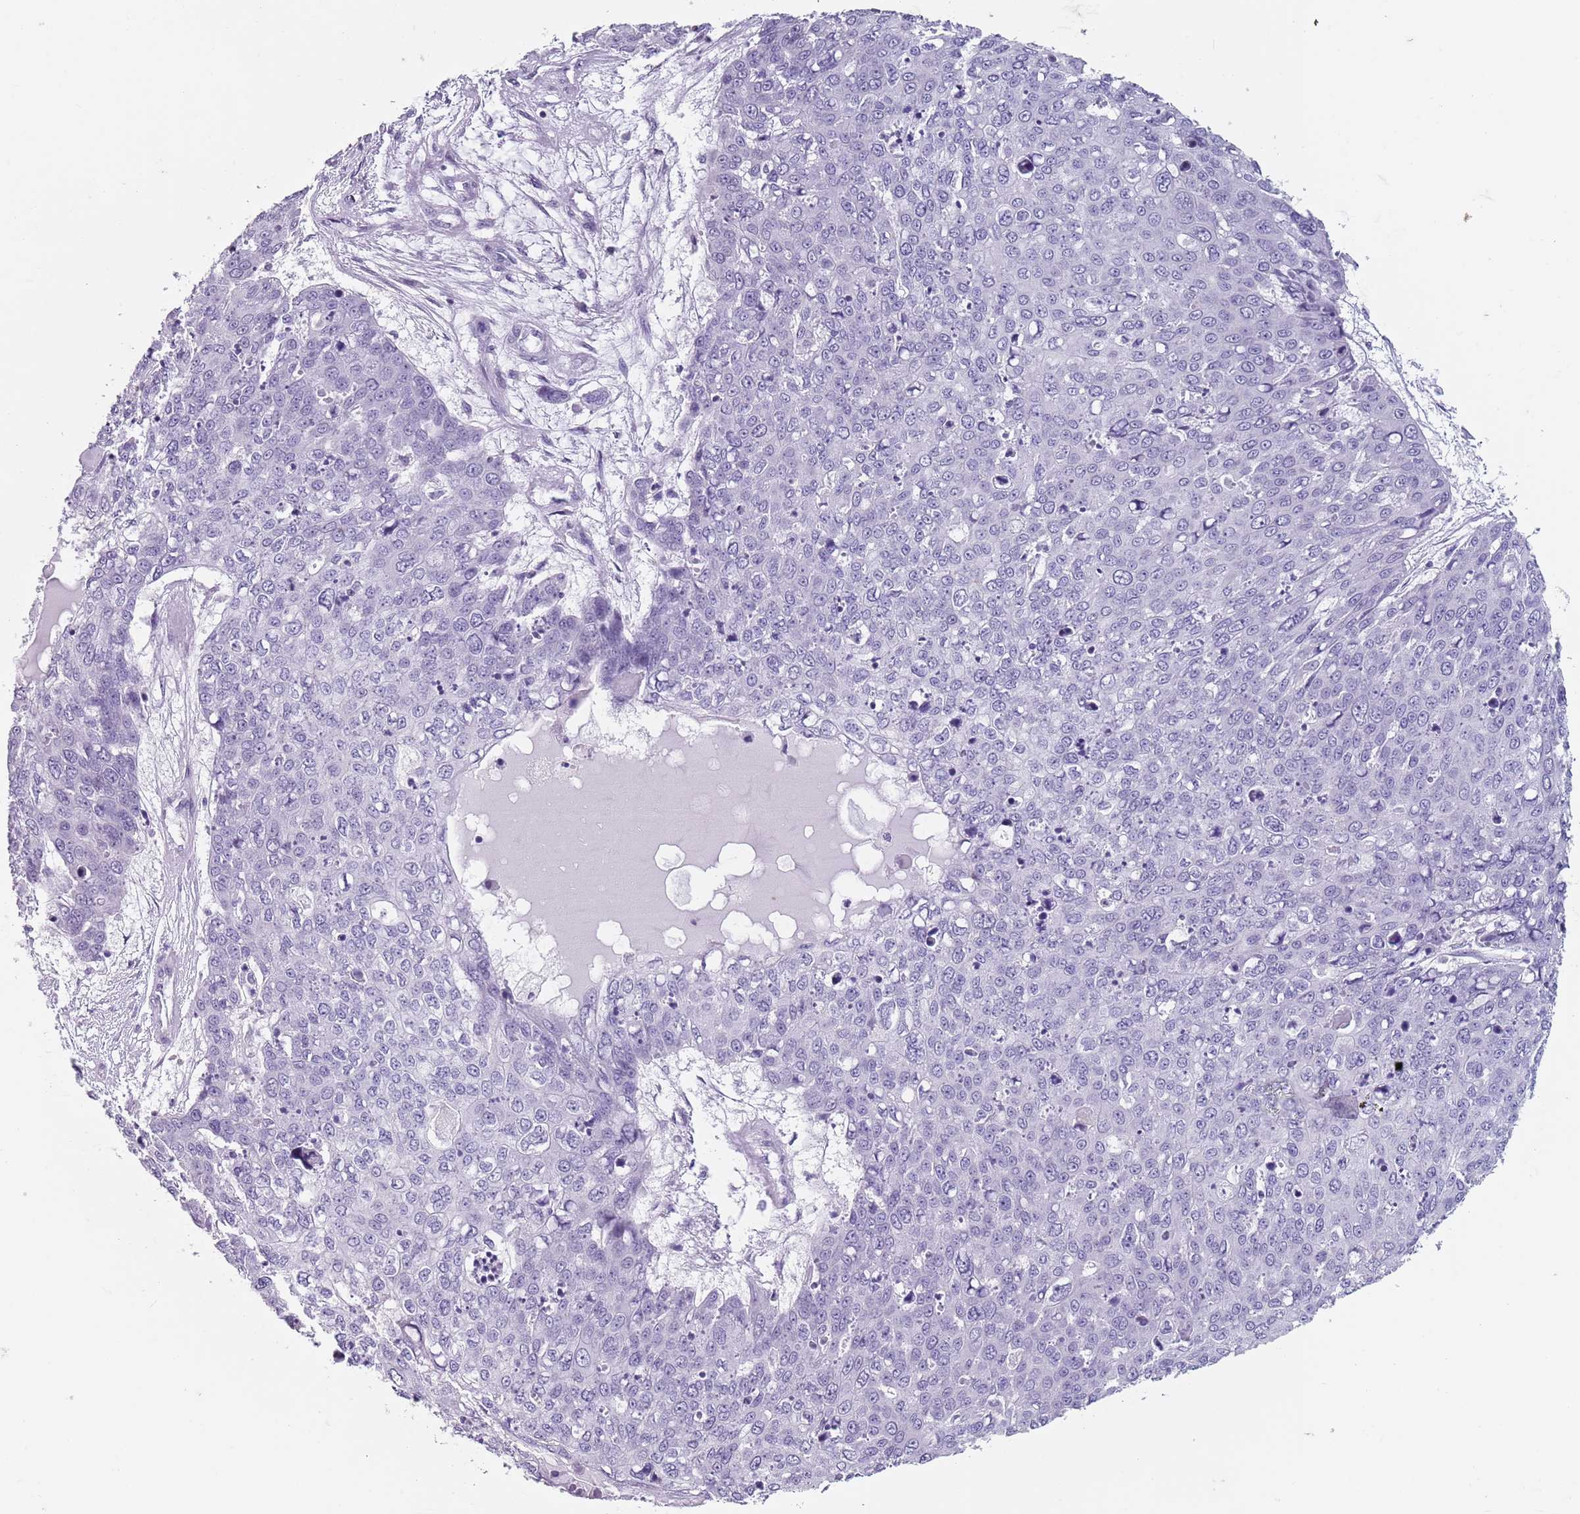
{"staining": {"intensity": "negative", "quantity": "none", "location": "none"}, "tissue": "skin cancer", "cell_type": "Tumor cells", "image_type": "cancer", "snomed": [{"axis": "morphology", "description": "Squamous cell carcinoma, NOS"}, {"axis": "topography", "description": "Skin"}], "caption": "High magnification brightfield microscopy of skin squamous cell carcinoma stained with DAB (brown) and counterstained with hematoxylin (blue): tumor cells show no significant positivity.", "gene": "SPESP1", "patient": {"sex": "male", "age": 71}}